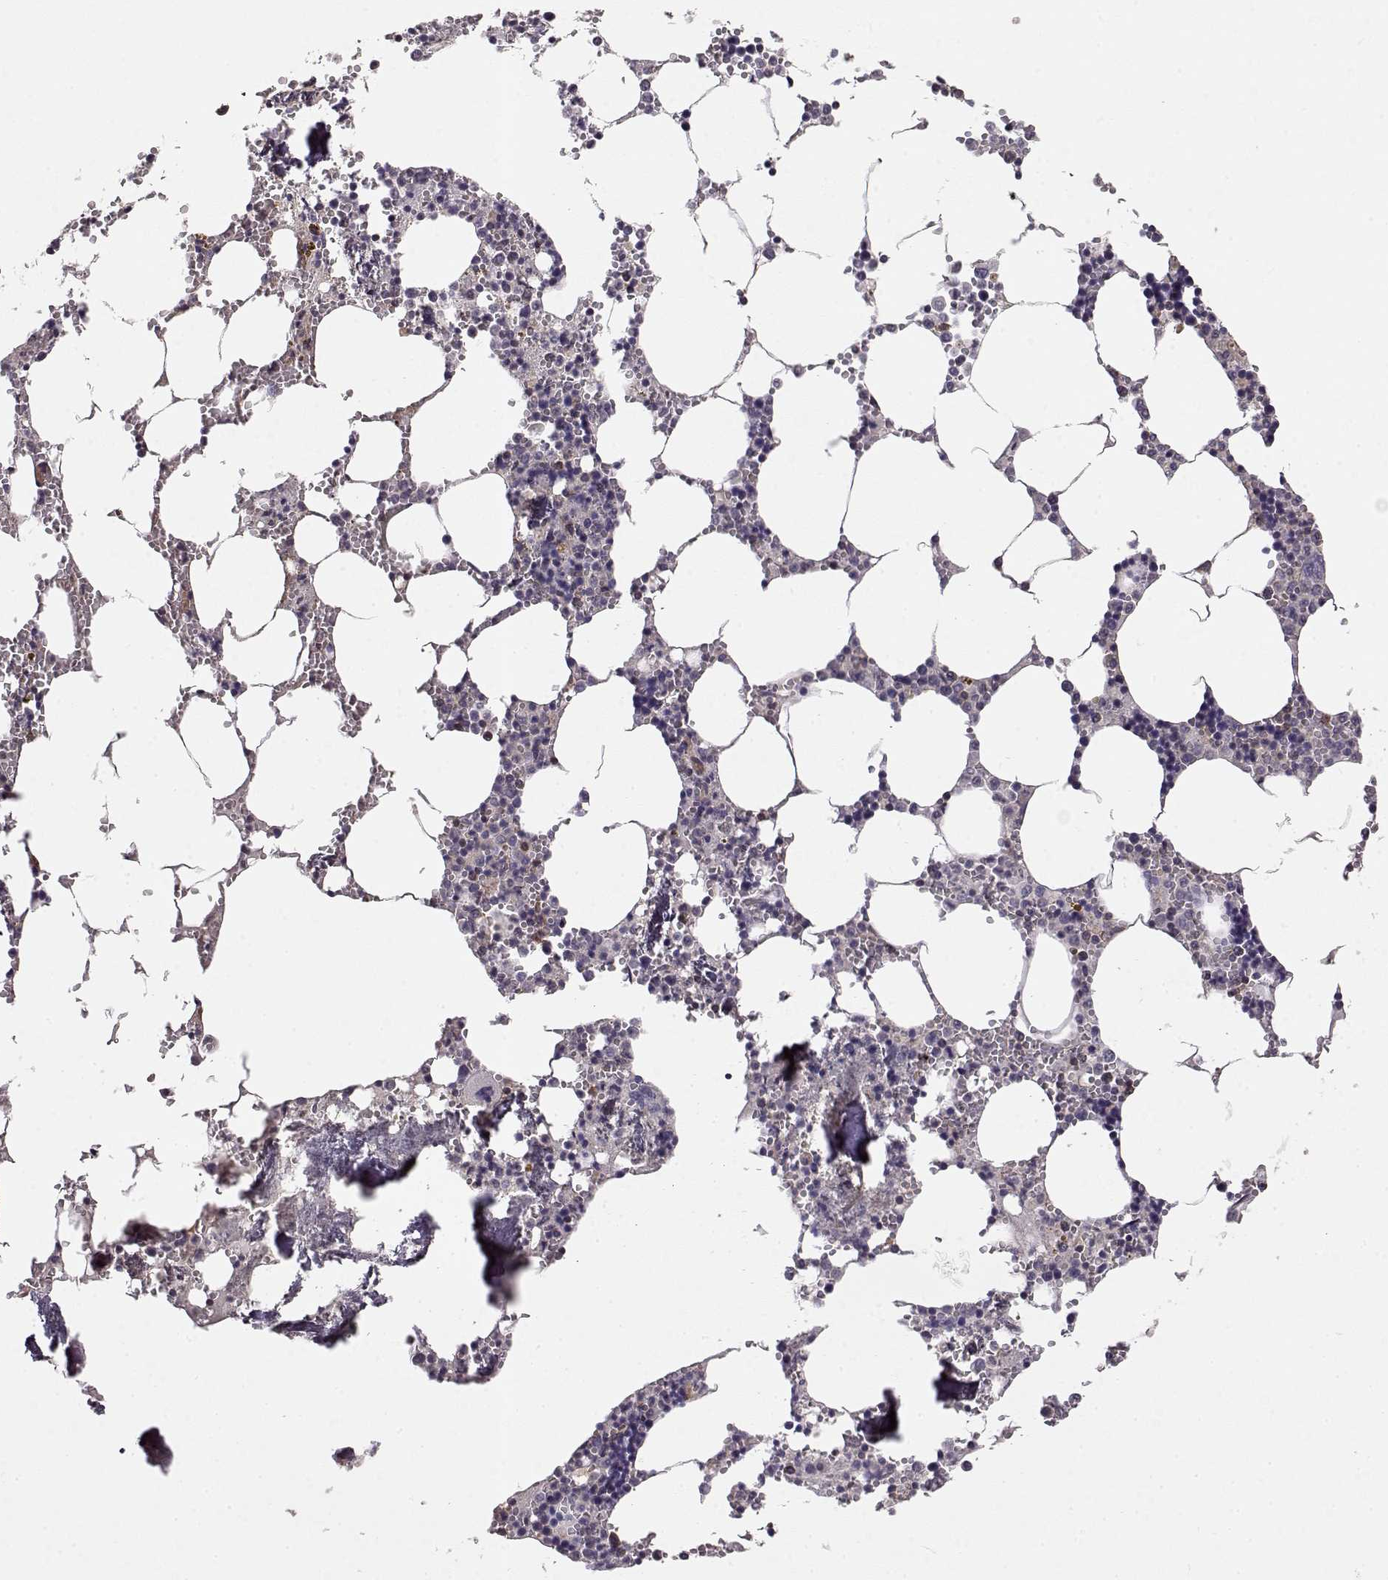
{"staining": {"intensity": "weak", "quantity": "<25%", "location": "cytoplasmic/membranous"}, "tissue": "bone marrow", "cell_type": "Hematopoietic cells", "image_type": "normal", "snomed": [{"axis": "morphology", "description": "Normal tissue, NOS"}, {"axis": "topography", "description": "Bone marrow"}], "caption": "There is no significant staining in hematopoietic cells of bone marrow. (DAB (3,3'-diaminobenzidine) immunohistochemistry (IHC) with hematoxylin counter stain).", "gene": "IFITM1", "patient": {"sex": "male", "age": 54}}